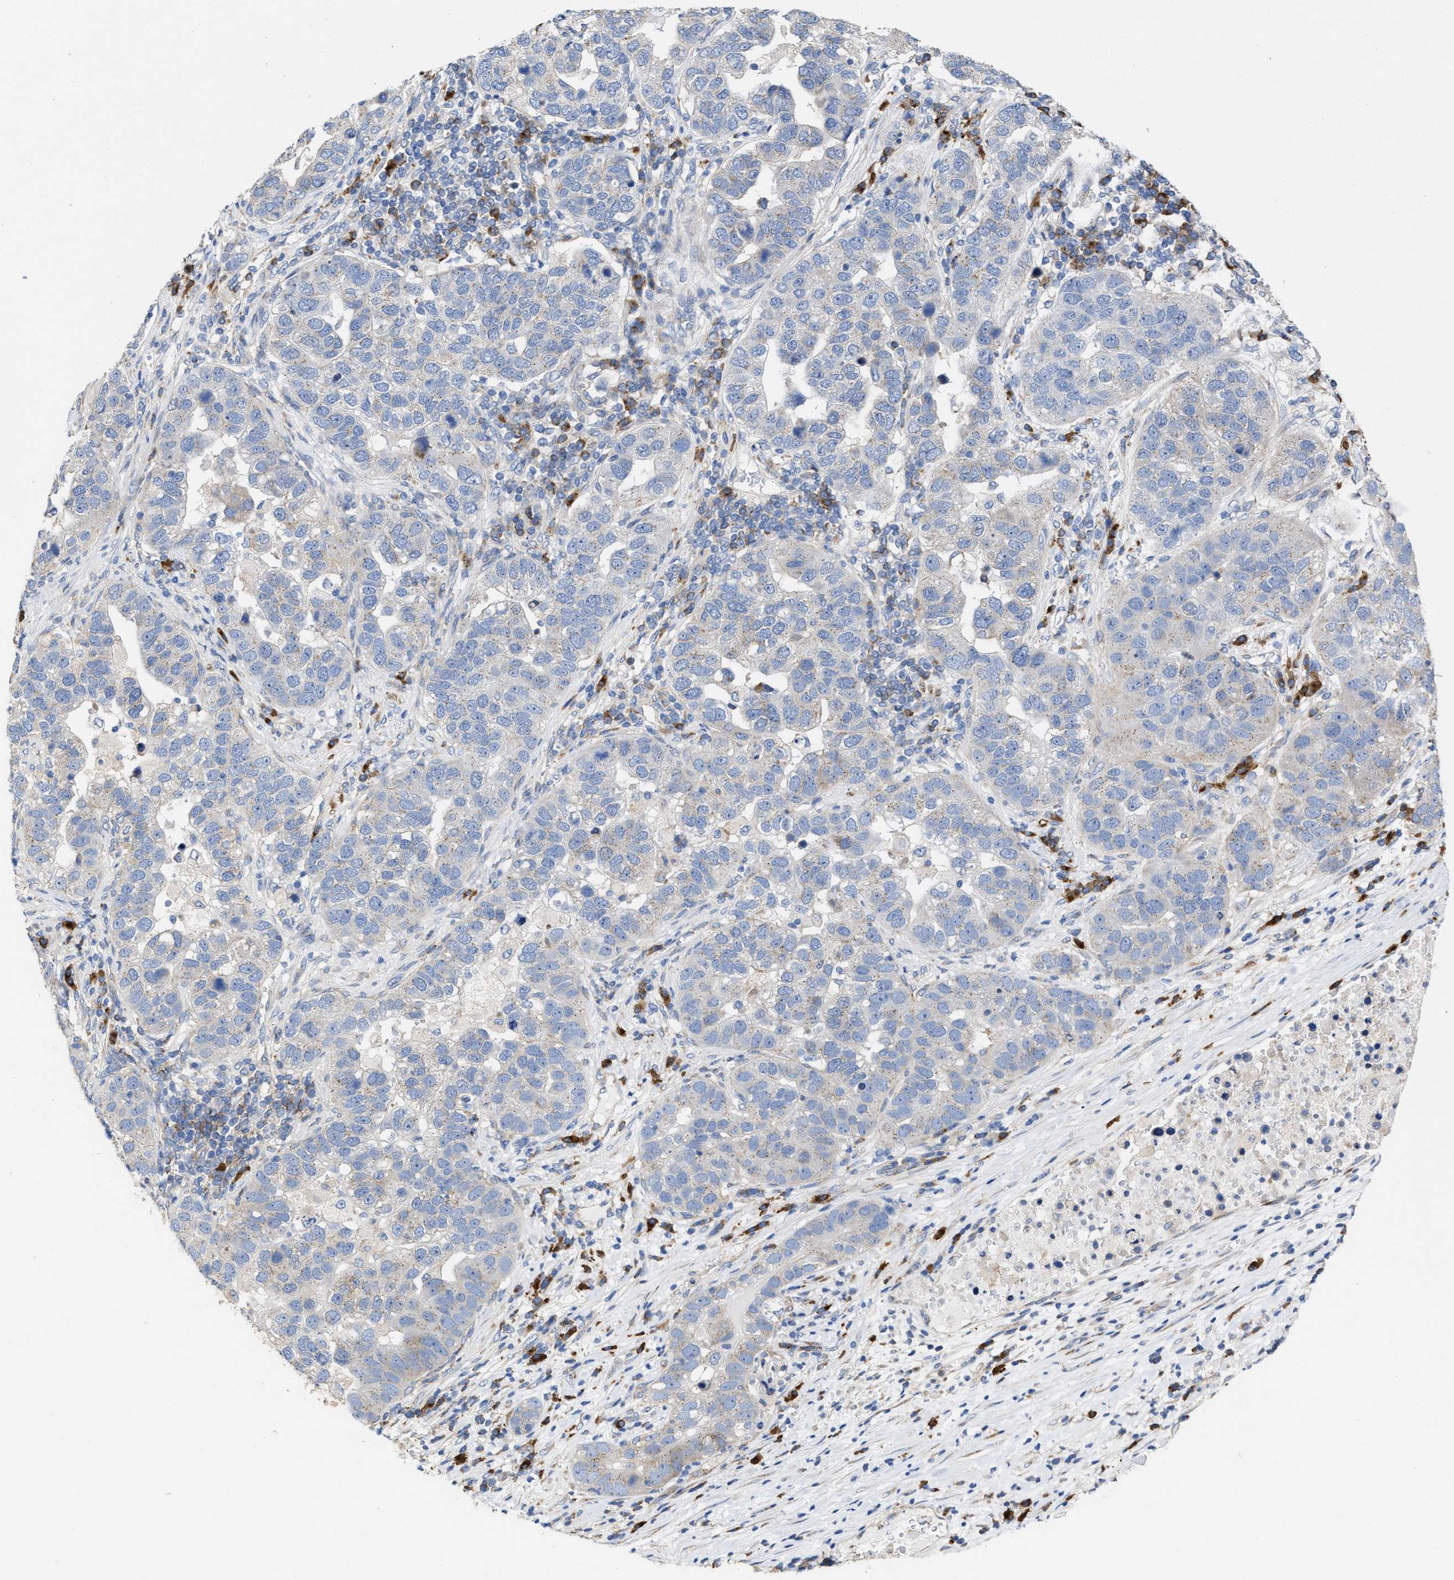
{"staining": {"intensity": "weak", "quantity": "<25%", "location": "cytoplasmic/membranous"}, "tissue": "pancreatic cancer", "cell_type": "Tumor cells", "image_type": "cancer", "snomed": [{"axis": "morphology", "description": "Adenocarcinoma, NOS"}, {"axis": "topography", "description": "Pancreas"}], "caption": "Human pancreatic adenocarcinoma stained for a protein using immunohistochemistry (IHC) shows no expression in tumor cells.", "gene": "PPP1R15A", "patient": {"sex": "female", "age": 61}}